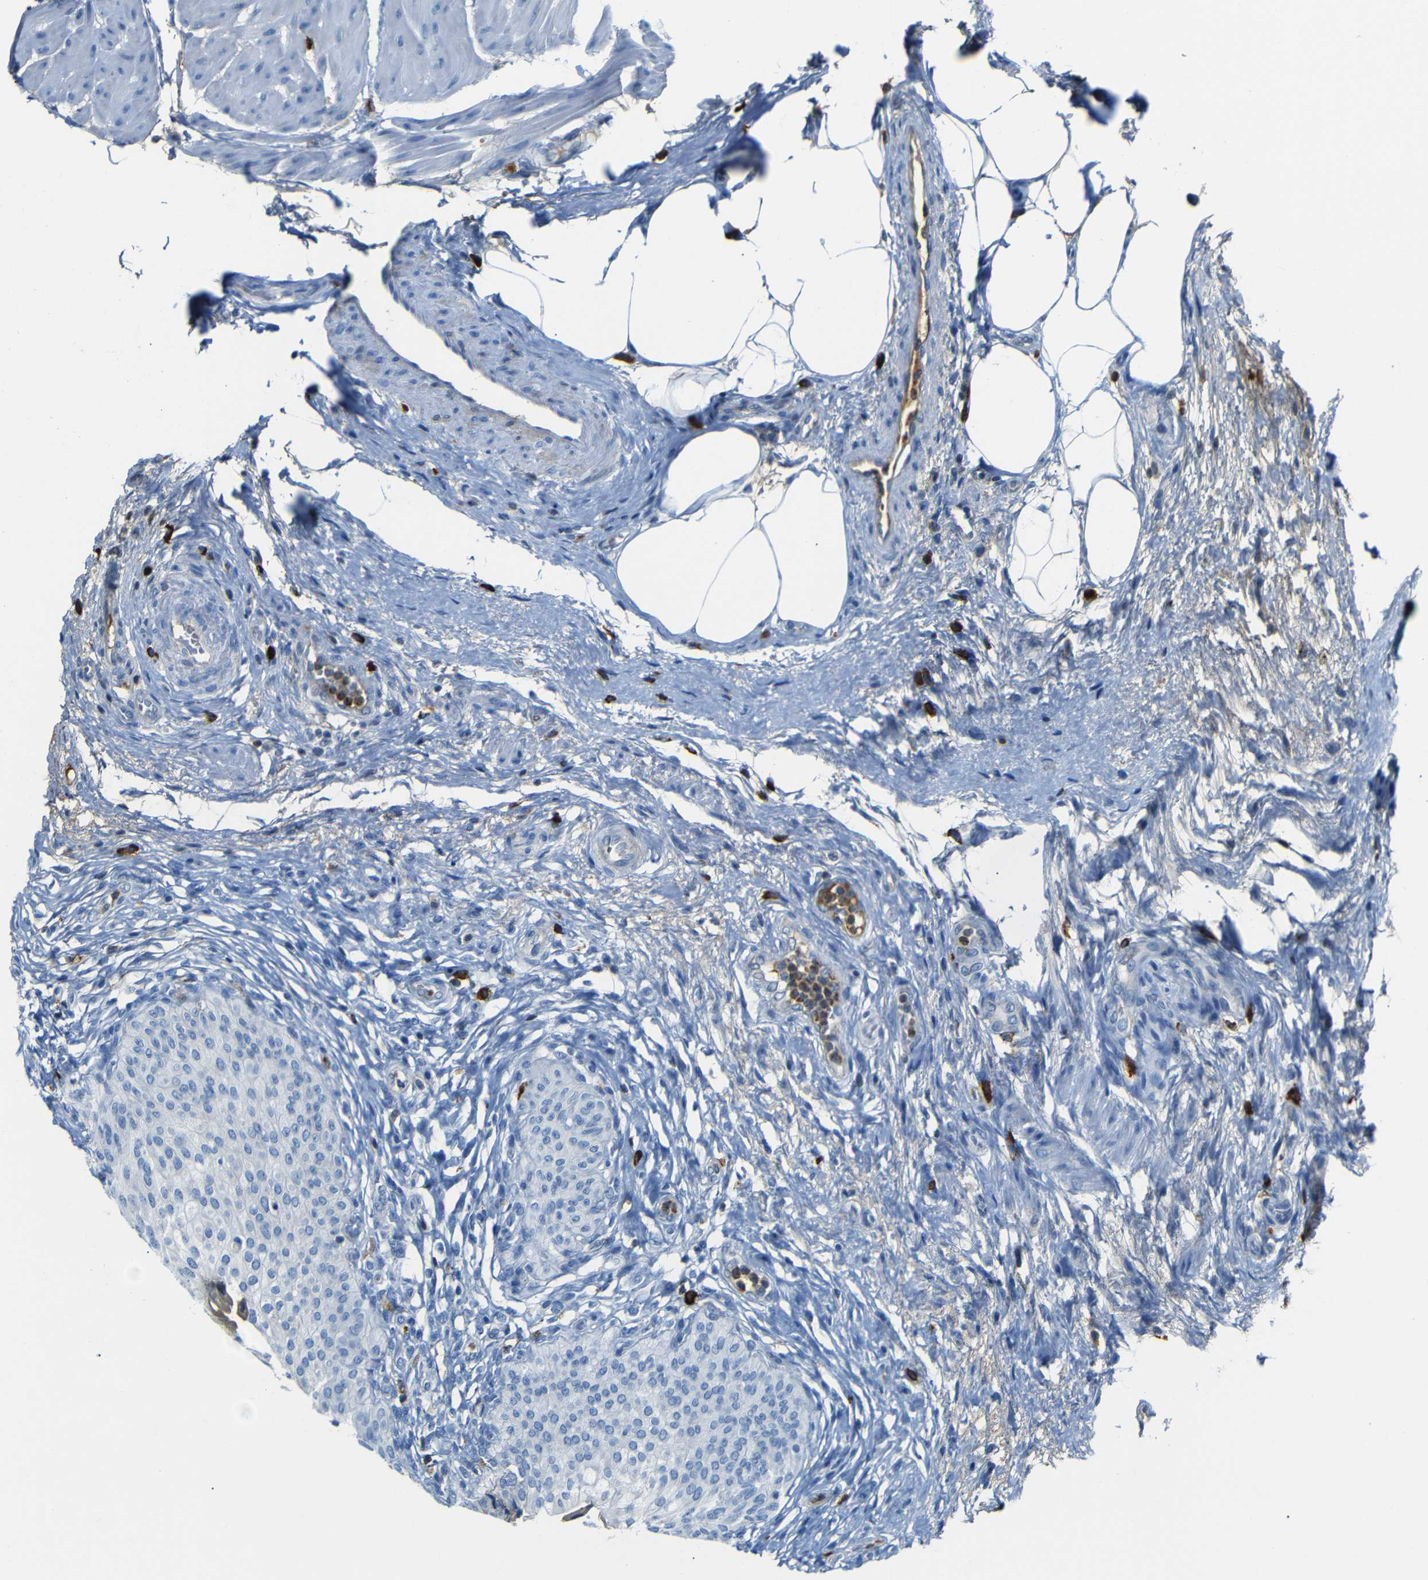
{"staining": {"intensity": "moderate", "quantity": "<25%", "location": "cytoplasmic/membranous"}, "tissue": "urinary bladder", "cell_type": "Urothelial cells", "image_type": "normal", "snomed": [{"axis": "morphology", "description": "Normal tissue, NOS"}, {"axis": "topography", "description": "Urinary bladder"}], "caption": "Human urinary bladder stained with a brown dye displays moderate cytoplasmic/membranous positive staining in about <25% of urothelial cells.", "gene": "SERPINA1", "patient": {"sex": "male", "age": 46}}